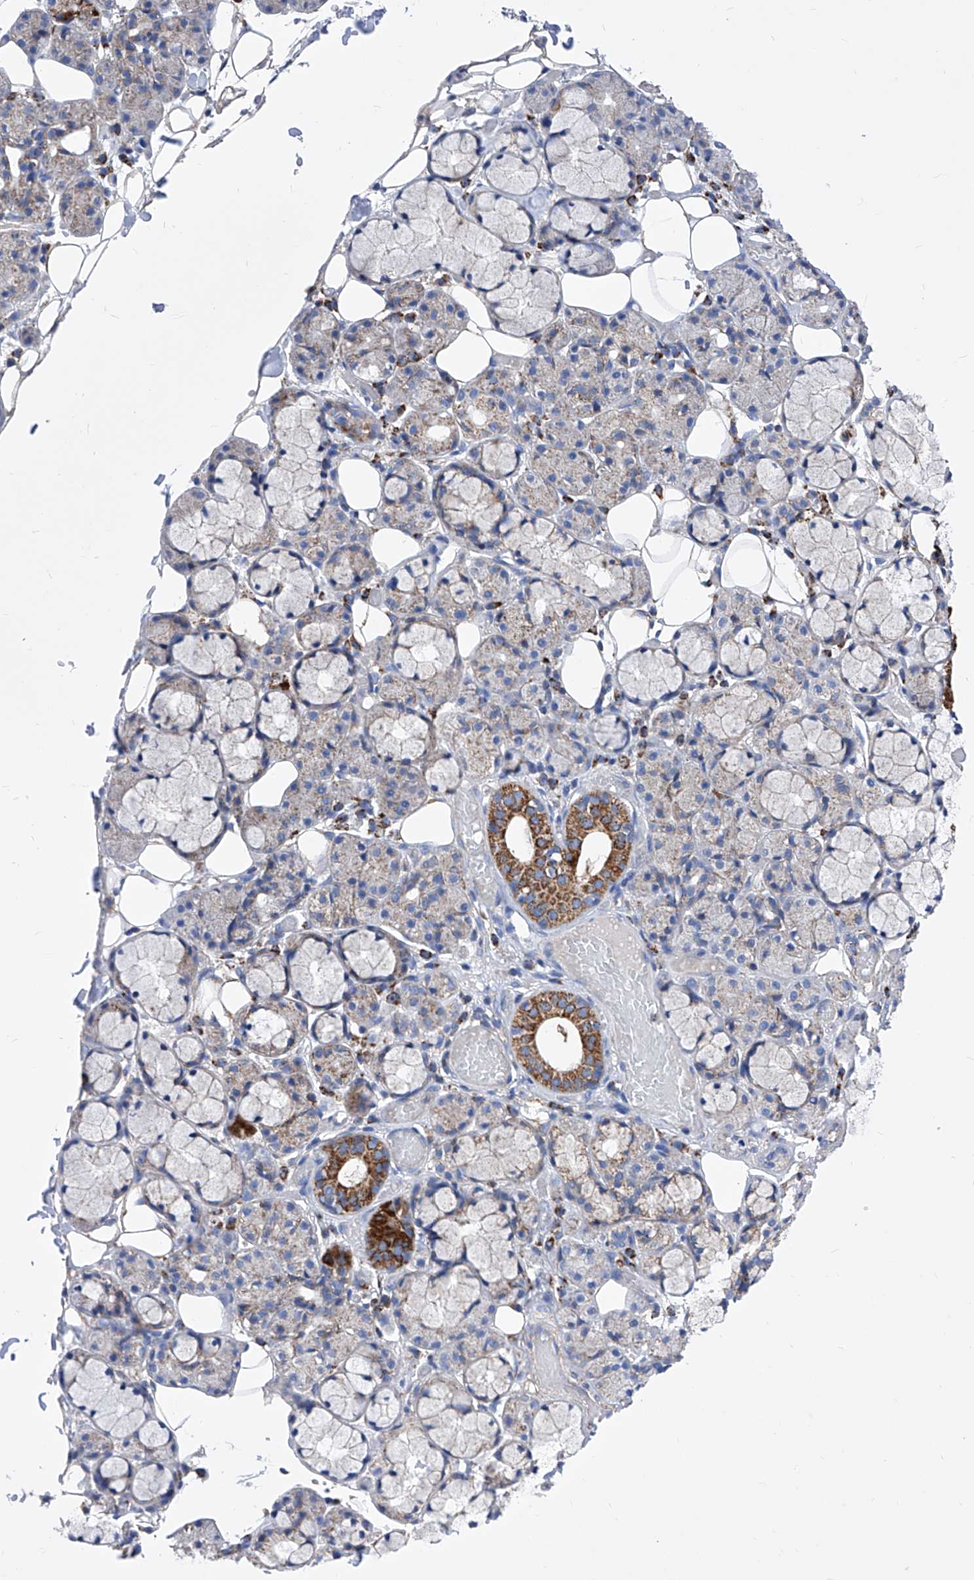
{"staining": {"intensity": "strong", "quantity": "<25%", "location": "cytoplasmic/membranous"}, "tissue": "salivary gland", "cell_type": "Glandular cells", "image_type": "normal", "snomed": [{"axis": "morphology", "description": "Normal tissue, NOS"}, {"axis": "topography", "description": "Salivary gland"}], "caption": "Immunohistochemical staining of benign human salivary gland exhibits strong cytoplasmic/membranous protein positivity in about <25% of glandular cells.", "gene": "HRNR", "patient": {"sex": "male", "age": 63}}